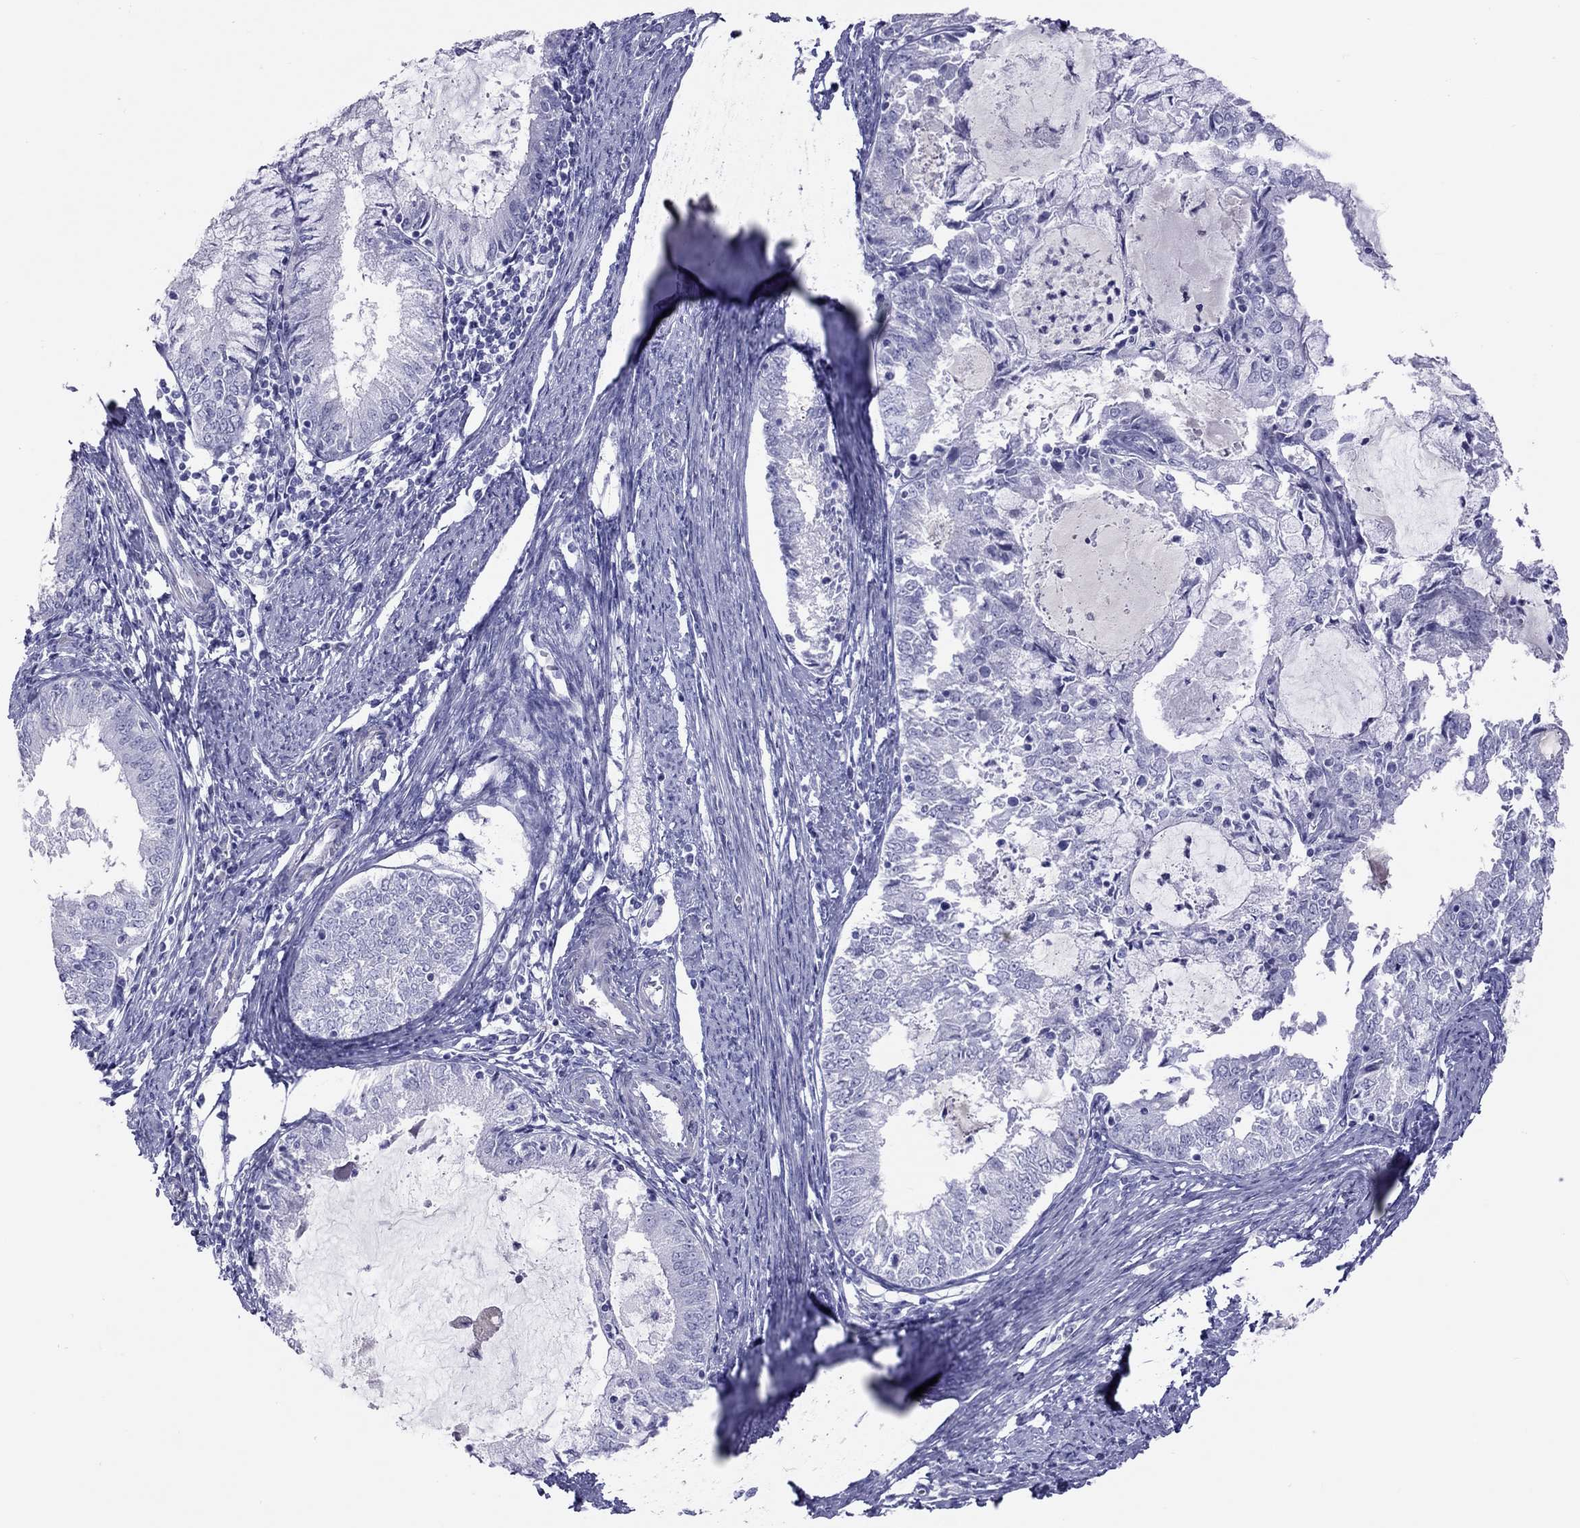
{"staining": {"intensity": "negative", "quantity": "none", "location": "none"}, "tissue": "endometrial cancer", "cell_type": "Tumor cells", "image_type": "cancer", "snomed": [{"axis": "morphology", "description": "Adenocarcinoma, NOS"}, {"axis": "topography", "description": "Endometrium"}], "caption": "IHC image of human endometrial cancer (adenocarcinoma) stained for a protein (brown), which exhibits no staining in tumor cells.", "gene": "STAG3", "patient": {"sex": "female", "age": 57}}